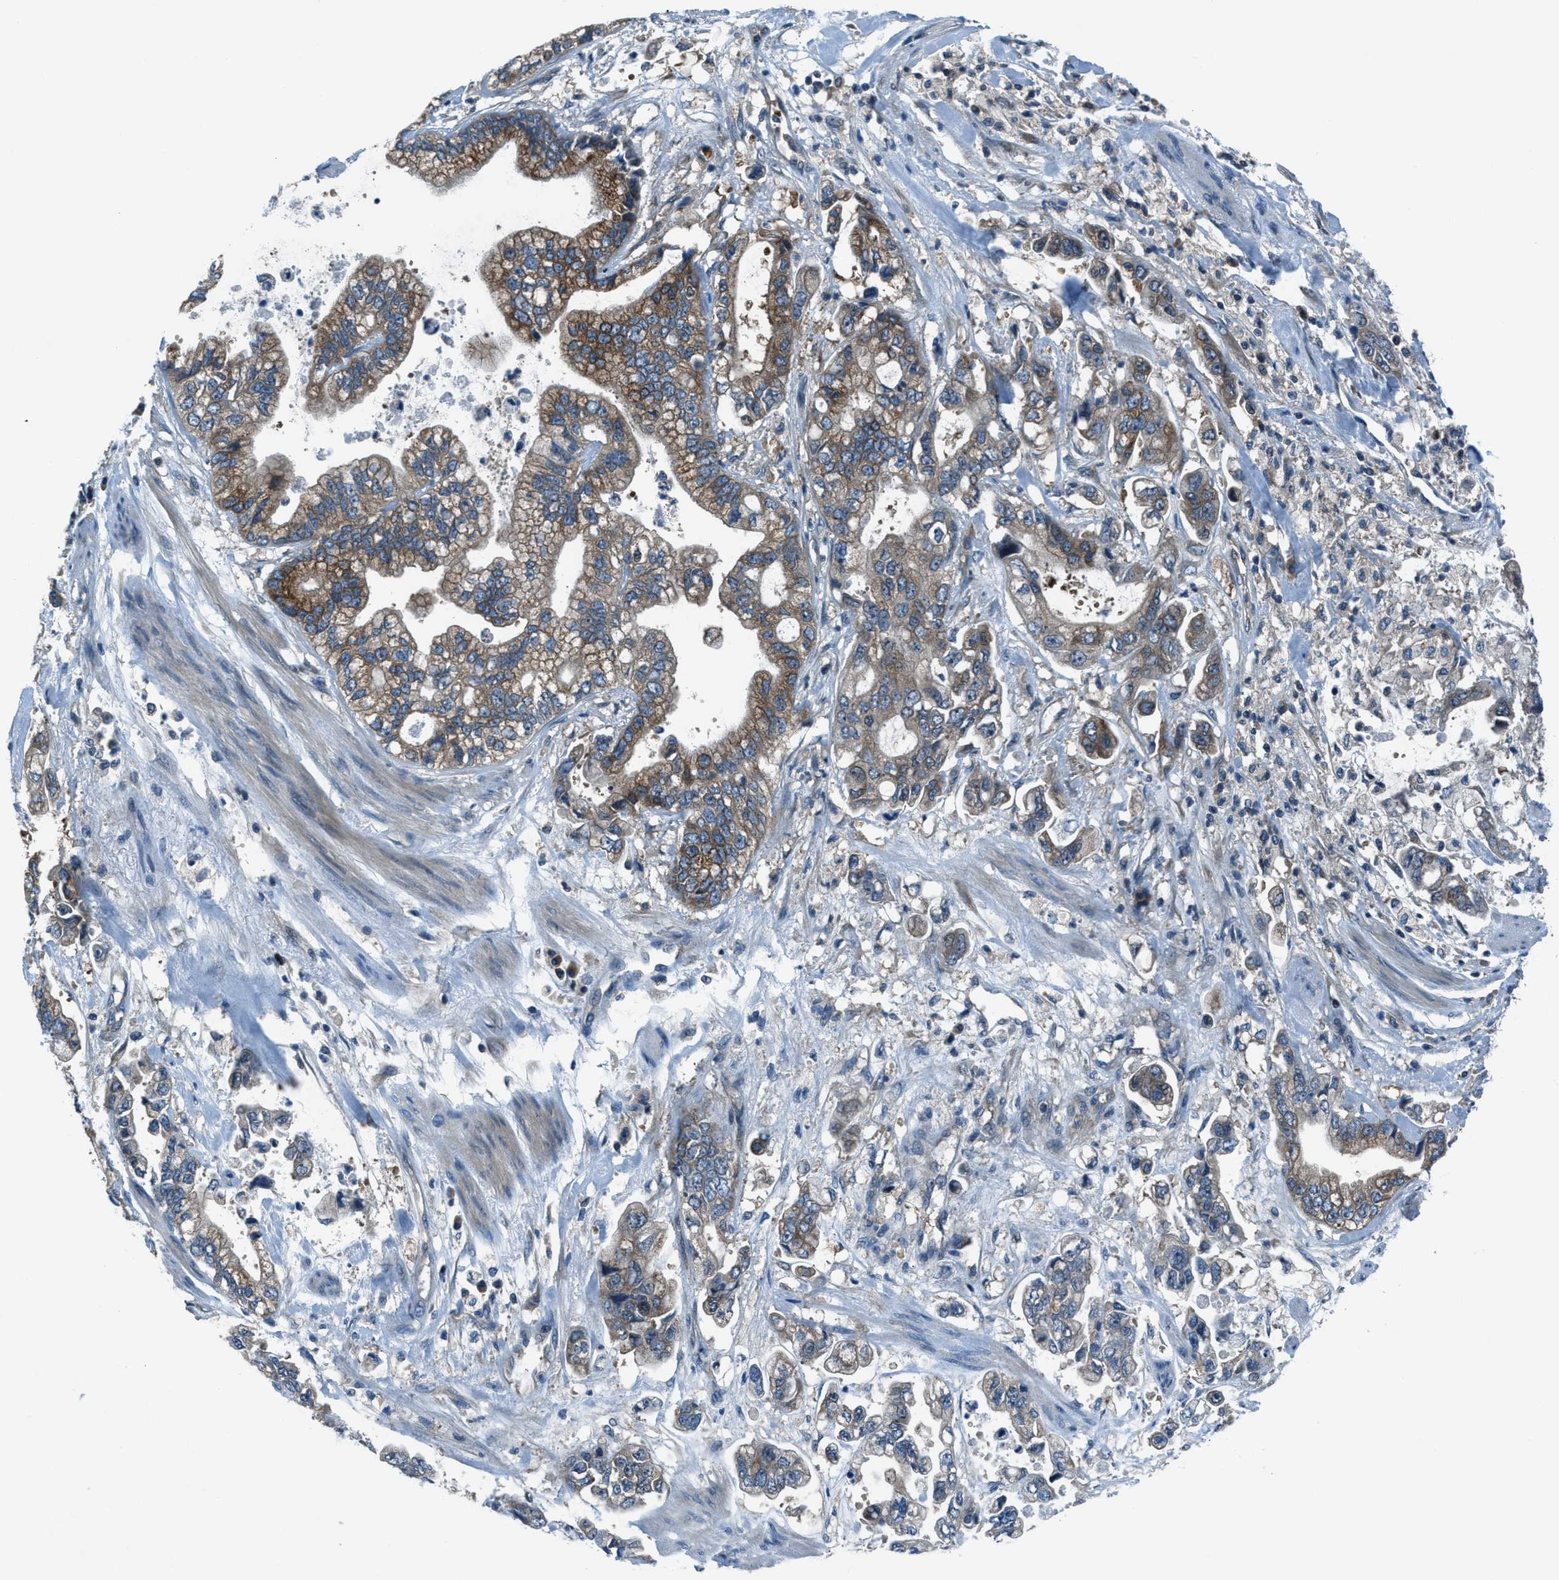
{"staining": {"intensity": "moderate", "quantity": "25%-75%", "location": "cytoplasmic/membranous"}, "tissue": "stomach cancer", "cell_type": "Tumor cells", "image_type": "cancer", "snomed": [{"axis": "morphology", "description": "Normal tissue, NOS"}, {"axis": "morphology", "description": "Adenocarcinoma, NOS"}, {"axis": "topography", "description": "Stomach"}], "caption": "Protein staining of stomach cancer (adenocarcinoma) tissue reveals moderate cytoplasmic/membranous staining in approximately 25%-75% of tumor cells.", "gene": "ARFGAP2", "patient": {"sex": "male", "age": 62}}